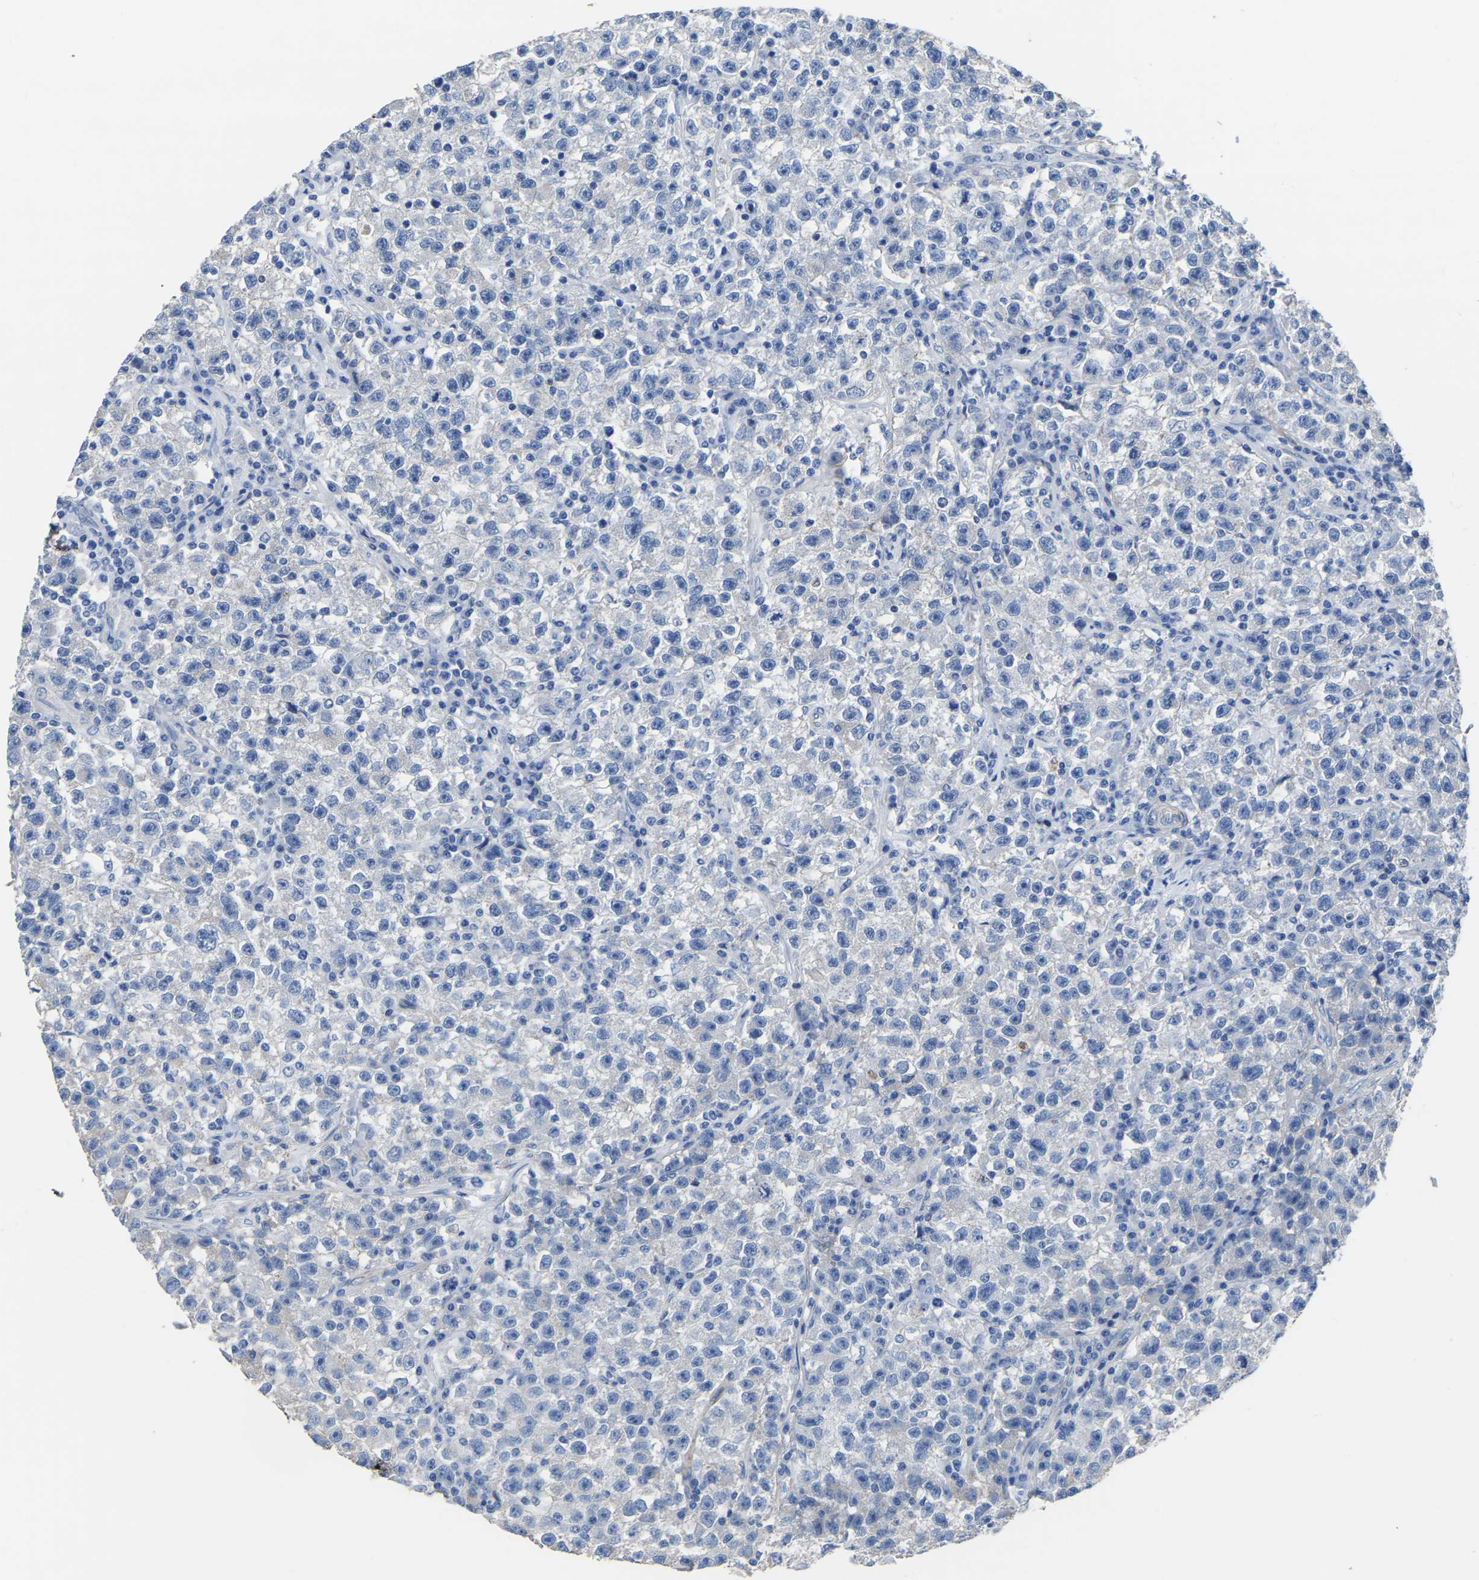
{"staining": {"intensity": "negative", "quantity": "none", "location": "none"}, "tissue": "testis cancer", "cell_type": "Tumor cells", "image_type": "cancer", "snomed": [{"axis": "morphology", "description": "Seminoma, NOS"}, {"axis": "topography", "description": "Testis"}], "caption": "A histopathology image of human testis cancer is negative for staining in tumor cells. (Stains: DAB IHC with hematoxylin counter stain, Microscopy: brightfield microscopy at high magnification).", "gene": "SLC45A3", "patient": {"sex": "male", "age": 22}}